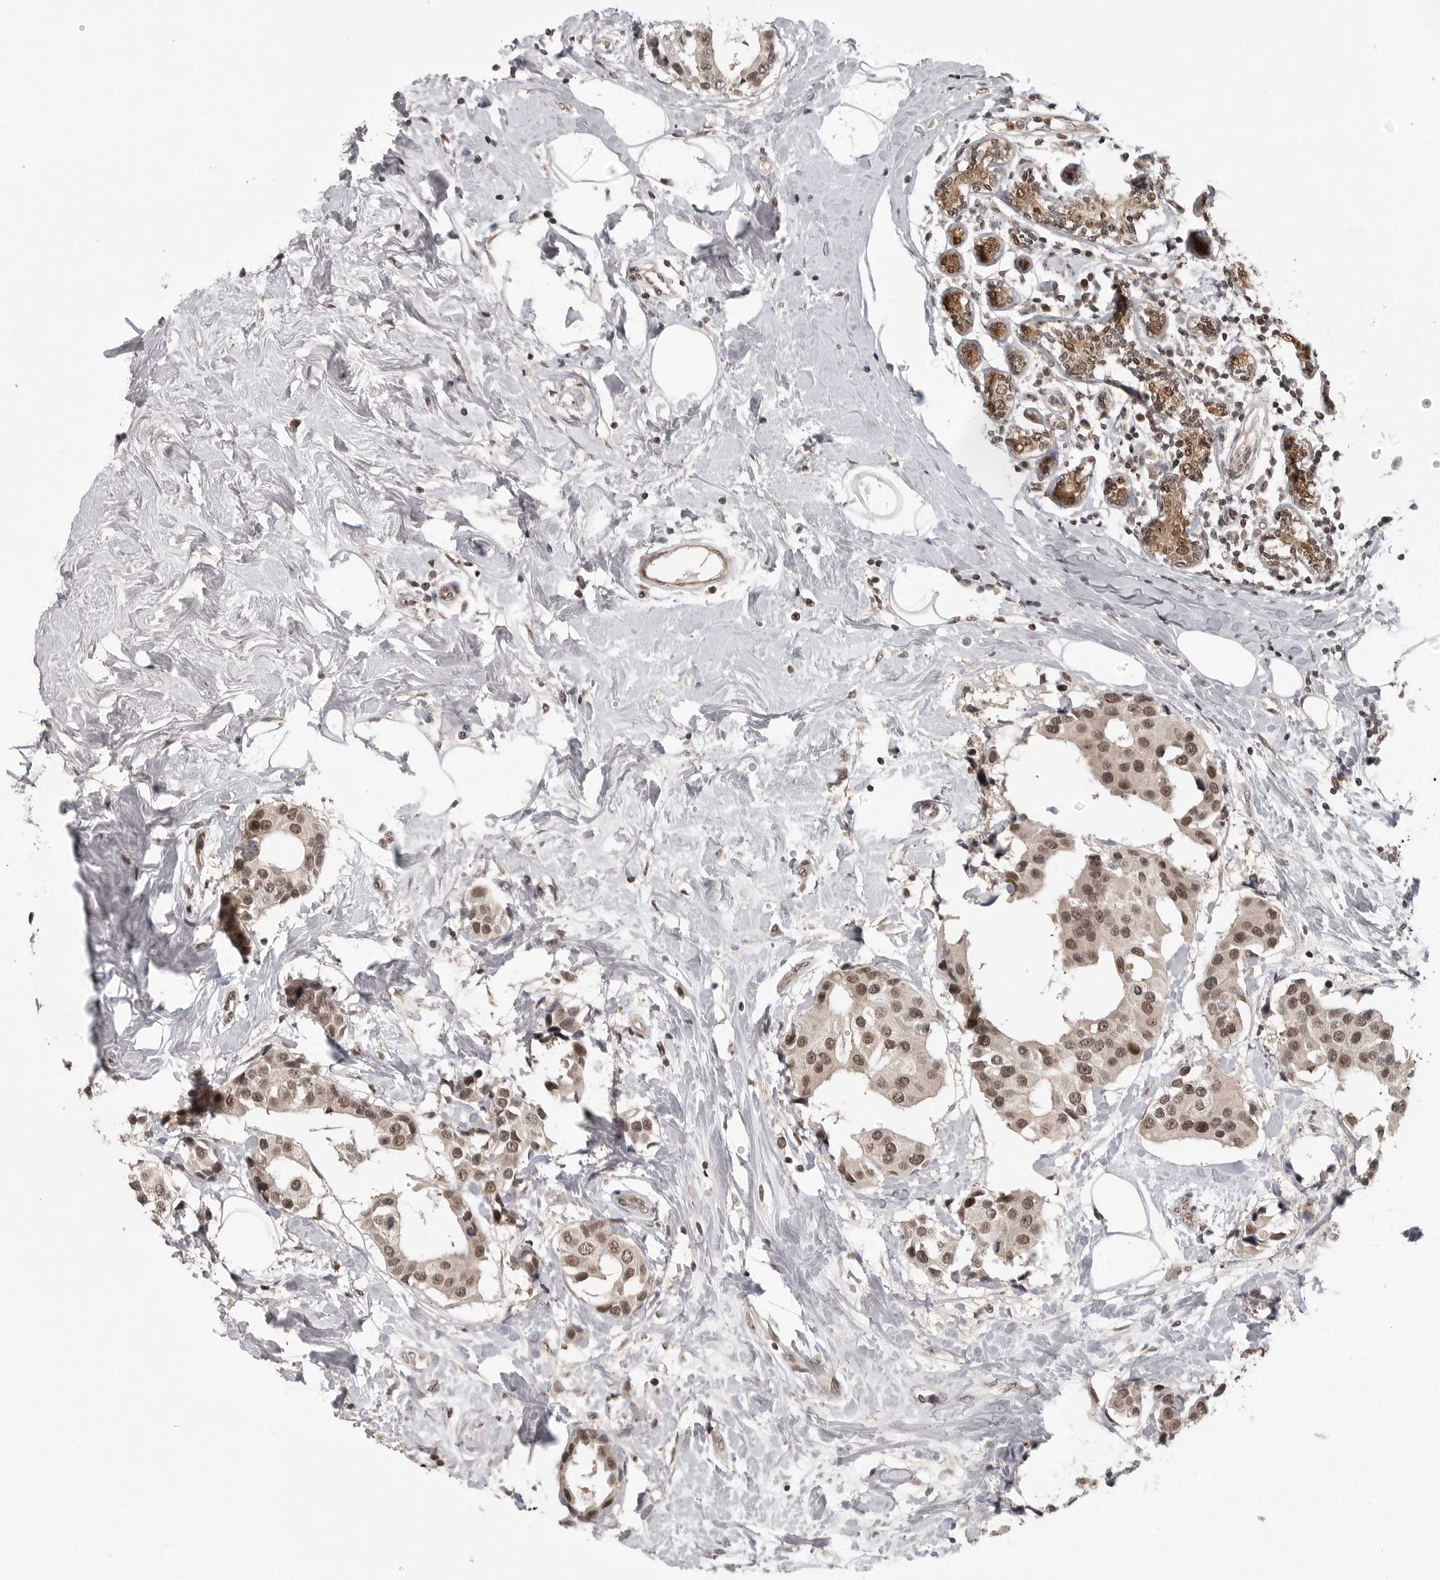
{"staining": {"intensity": "moderate", "quantity": ">75%", "location": "cytoplasmic/membranous,nuclear"}, "tissue": "breast cancer", "cell_type": "Tumor cells", "image_type": "cancer", "snomed": [{"axis": "morphology", "description": "Normal tissue, NOS"}, {"axis": "morphology", "description": "Duct carcinoma"}, {"axis": "topography", "description": "Breast"}], "caption": "This photomicrograph demonstrates IHC staining of human breast infiltrating ductal carcinoma, with medium moderate cytoplasmic/membranous and nuclear positivity in about >75% of tumor cells.", "gene": "PEG3", "patient": {"sex": "female", "age": 39}}